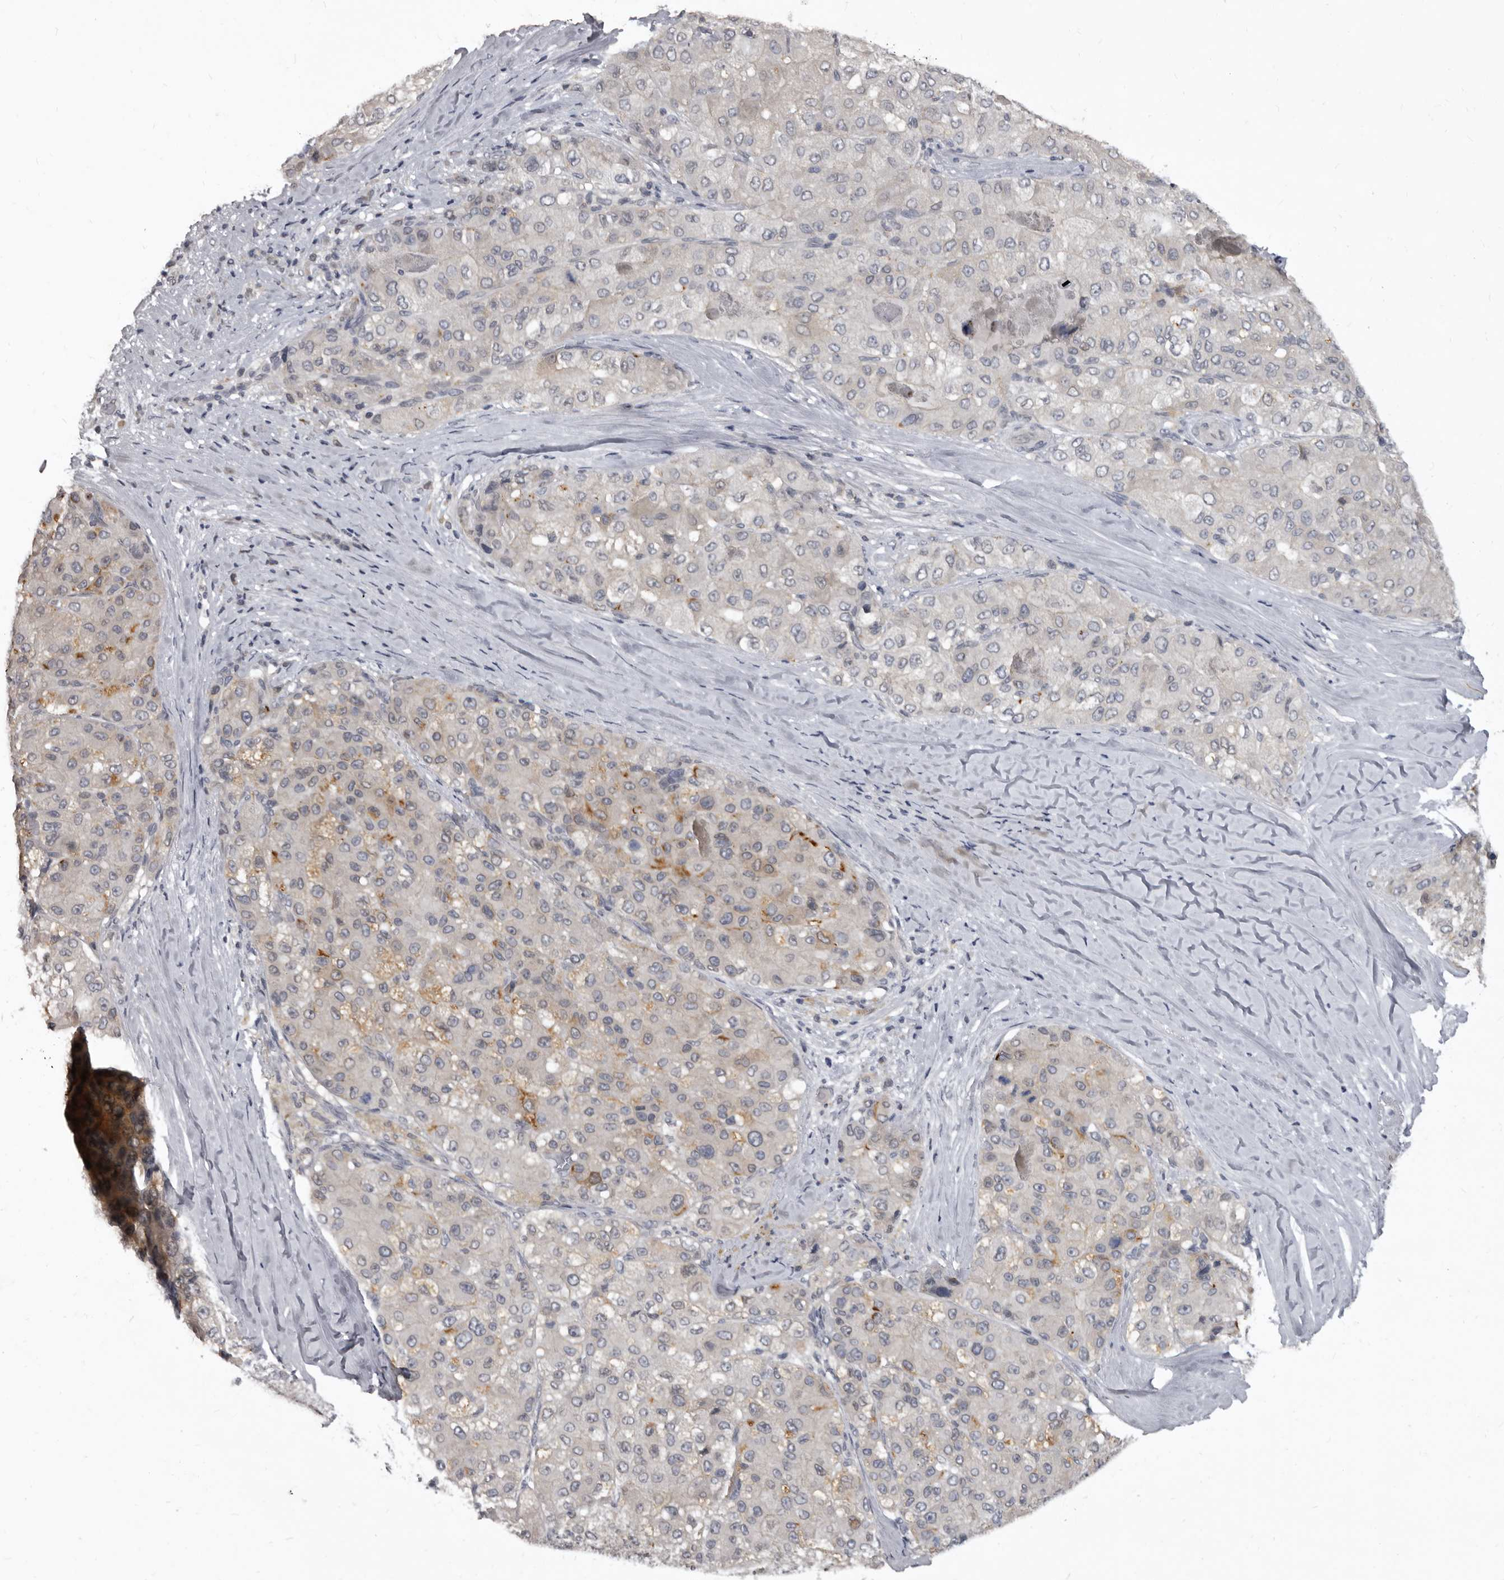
{"staining": {"intensity": "negative", "quantity": "none", "location": "none"}, "tissue": "liver cancer", "cell_type": "Tumor cells", "image_type": "cancer", "snomed": [{"axis": "morphology", "description": "Carcinoma, Hepatocellular, NOS"}, {"axis": "topography", "description": "Liver"}], "caption": "The immunohistochemistry micrograph has no significant positivity in tumor cells of liver cancer tissue.", "gene": "SULT1E1", "patient": {"sex": "male", "age": 80}}